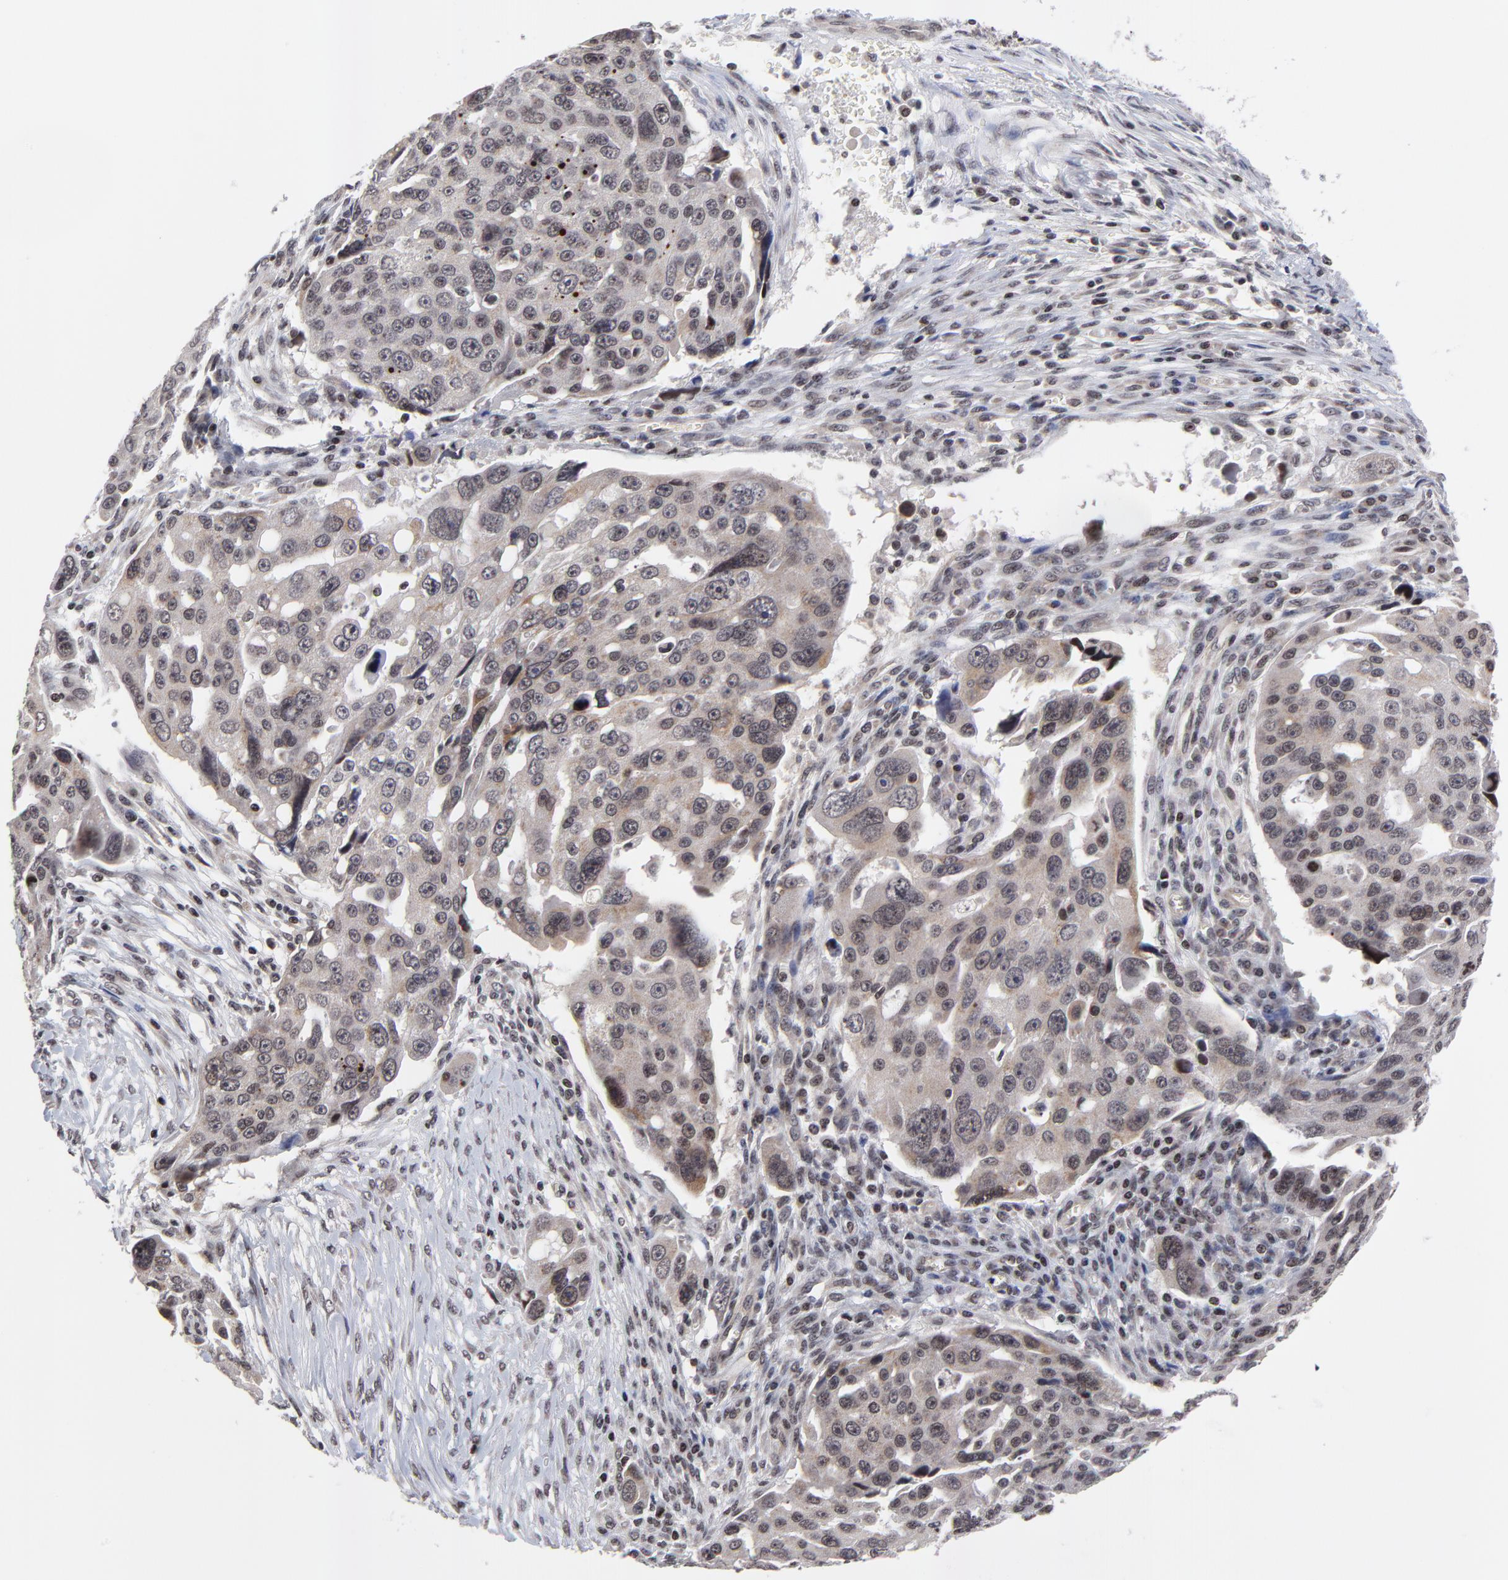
{"staining": {"intensity": "weak", "quantity": "25%-75%", "location": "cytoplasmic/membranous"}, "tissue": "ovarian cancer", "cell_type": "Tumor cells", "image_type": "cancer", "snomed": [{"axis": "morphology", "description": "Carcinoma, endometroid"}, {"axis": "topography", "description": "Ovary"}], "caption": "Endometroid carcinoma (ovarian) was stained to show a protein in brown. There is low levels of weak cytoplasmic/membranous expression in approximately 25%-75% of tumor cells.", "gene": "ZNF777", "patient": {"sex": "female", "age": 75}}